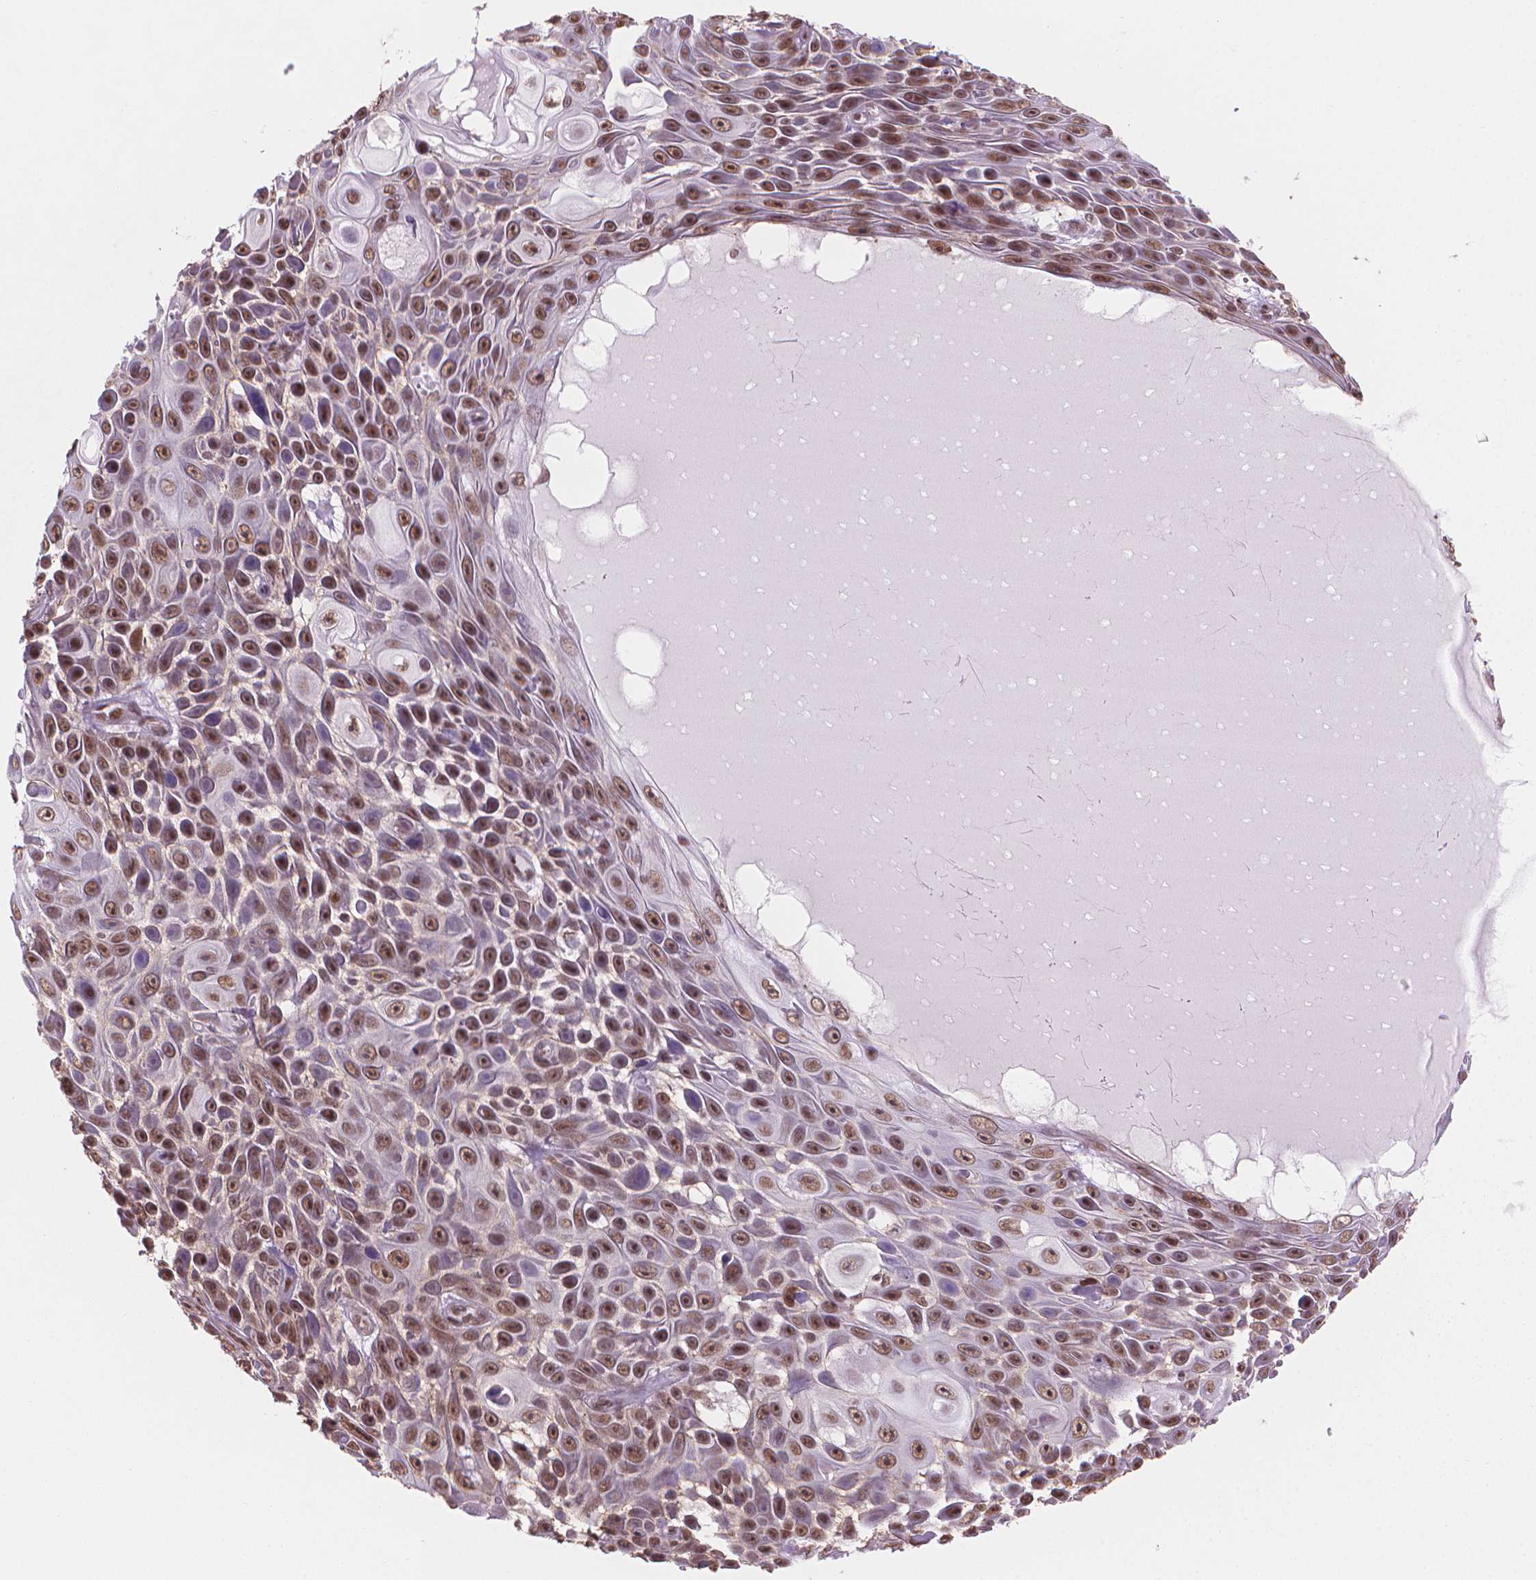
{"staining": {"intensity": "moderate", "quantity": ">75%", "location": "nuclear"}, "tissue": "skin cancer", "cell_type": "Tumor cells", "image_type": "cancer", "snomed": [{"axis": "morphology", "description": "Squamous cell carcinoma, NOS"}, {"axis": "topography", "description": "Skin"}], "caption": "Human squamous cell carcinoma (skin) stained for a protein (brown) exhibits moderate nuclear positive expression in approximately >75% of tumor cells.", "gene": "HOXD4", "patient": {"sex": "male", "age": 82}}